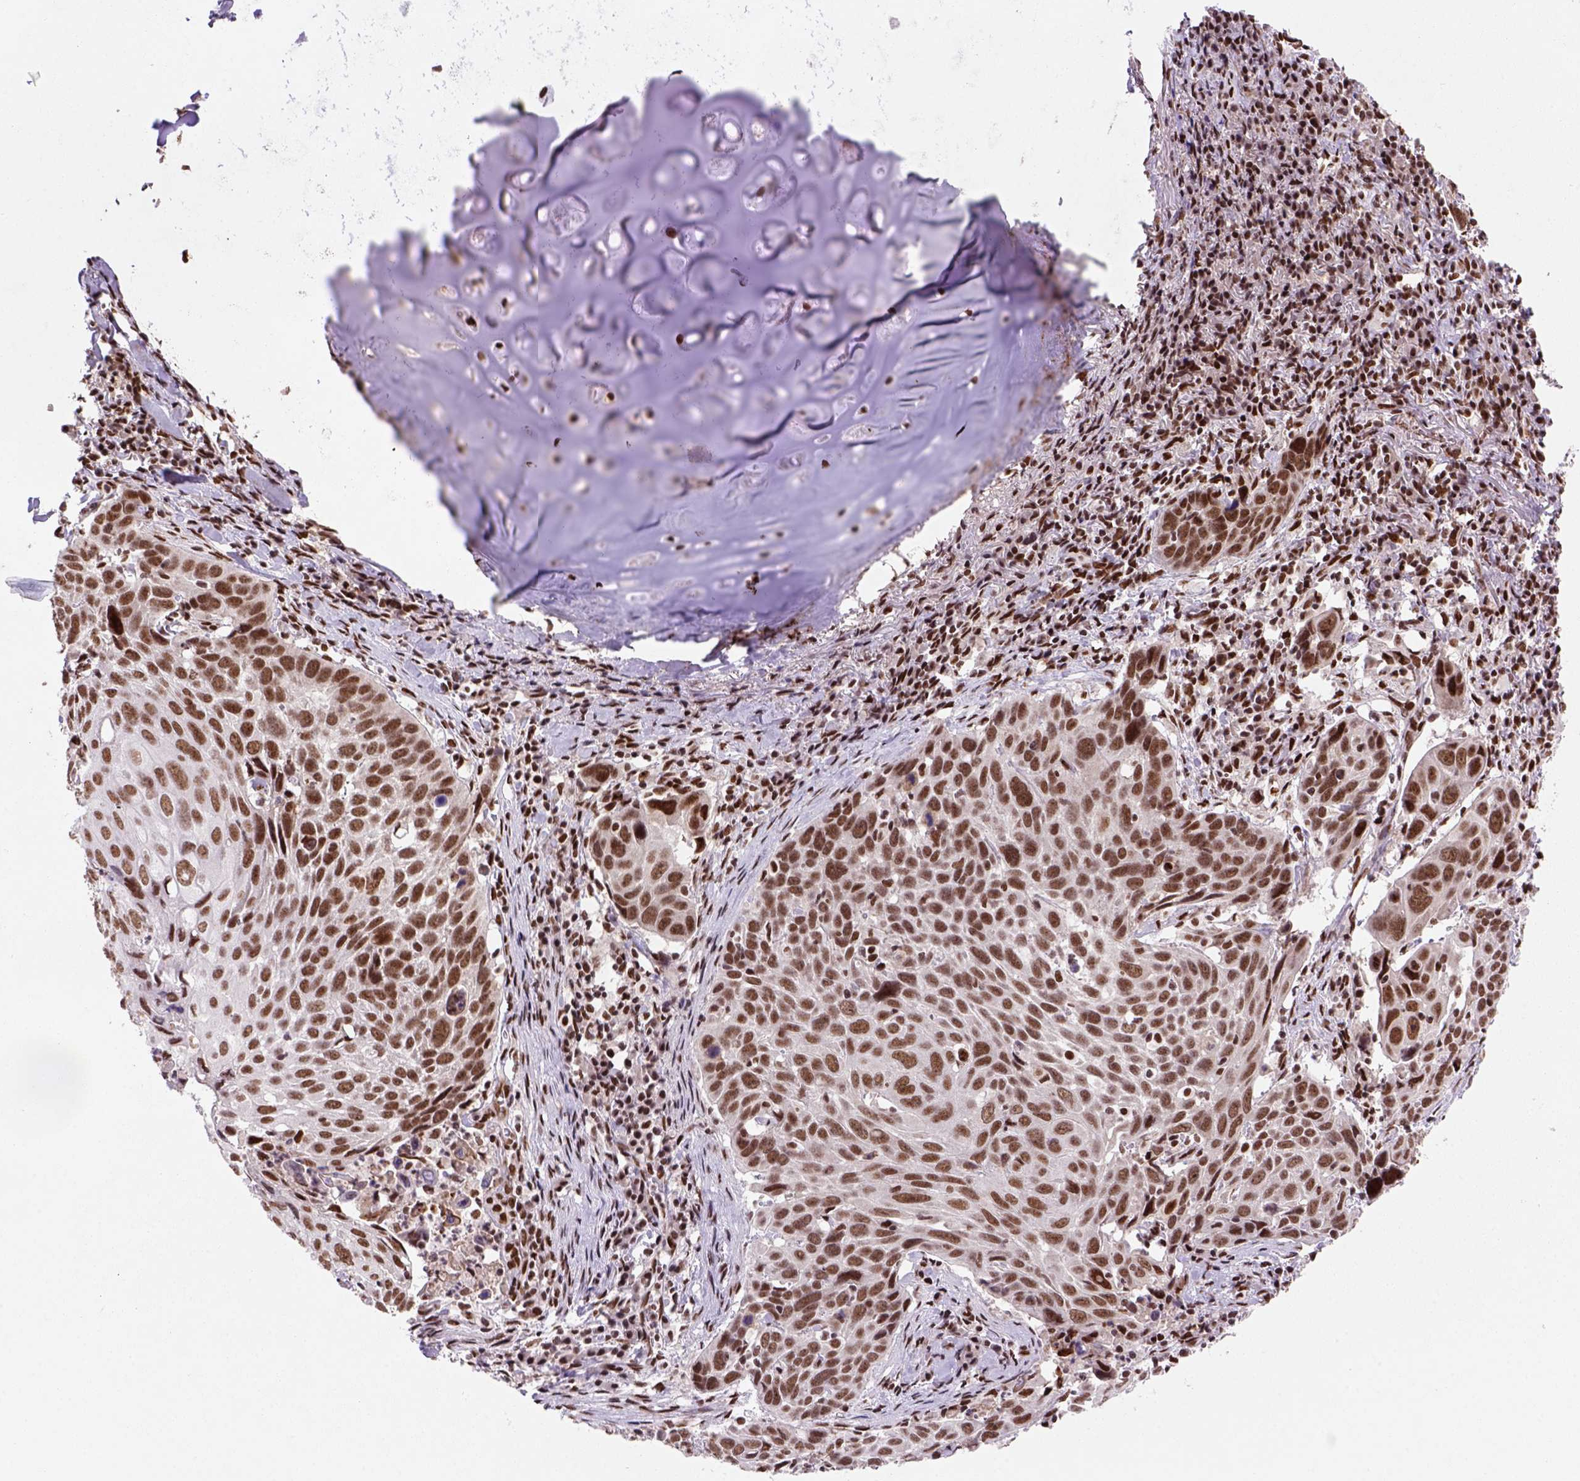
{"staining": {"intensity": "moderate", "quantity": ">75%", "location": "nuclear"}, "tissue": "lung cancer", "cell_type": "Tumor cells", "image_type": "cancer", "snomed": [{"axis": "morphology", "description": "Squamous cell carcinoma, NOS"}, {"axis": "topography", "description": "Lung"}], "caption": "The histopathology image exhibits a brown stain indicating the presence of a protein in the nuclear of tumor cells in lung cancer (squamous cell carcinoma).", "gene": "NSMCE2", "patient": {"sex": "male", "age": 57}}